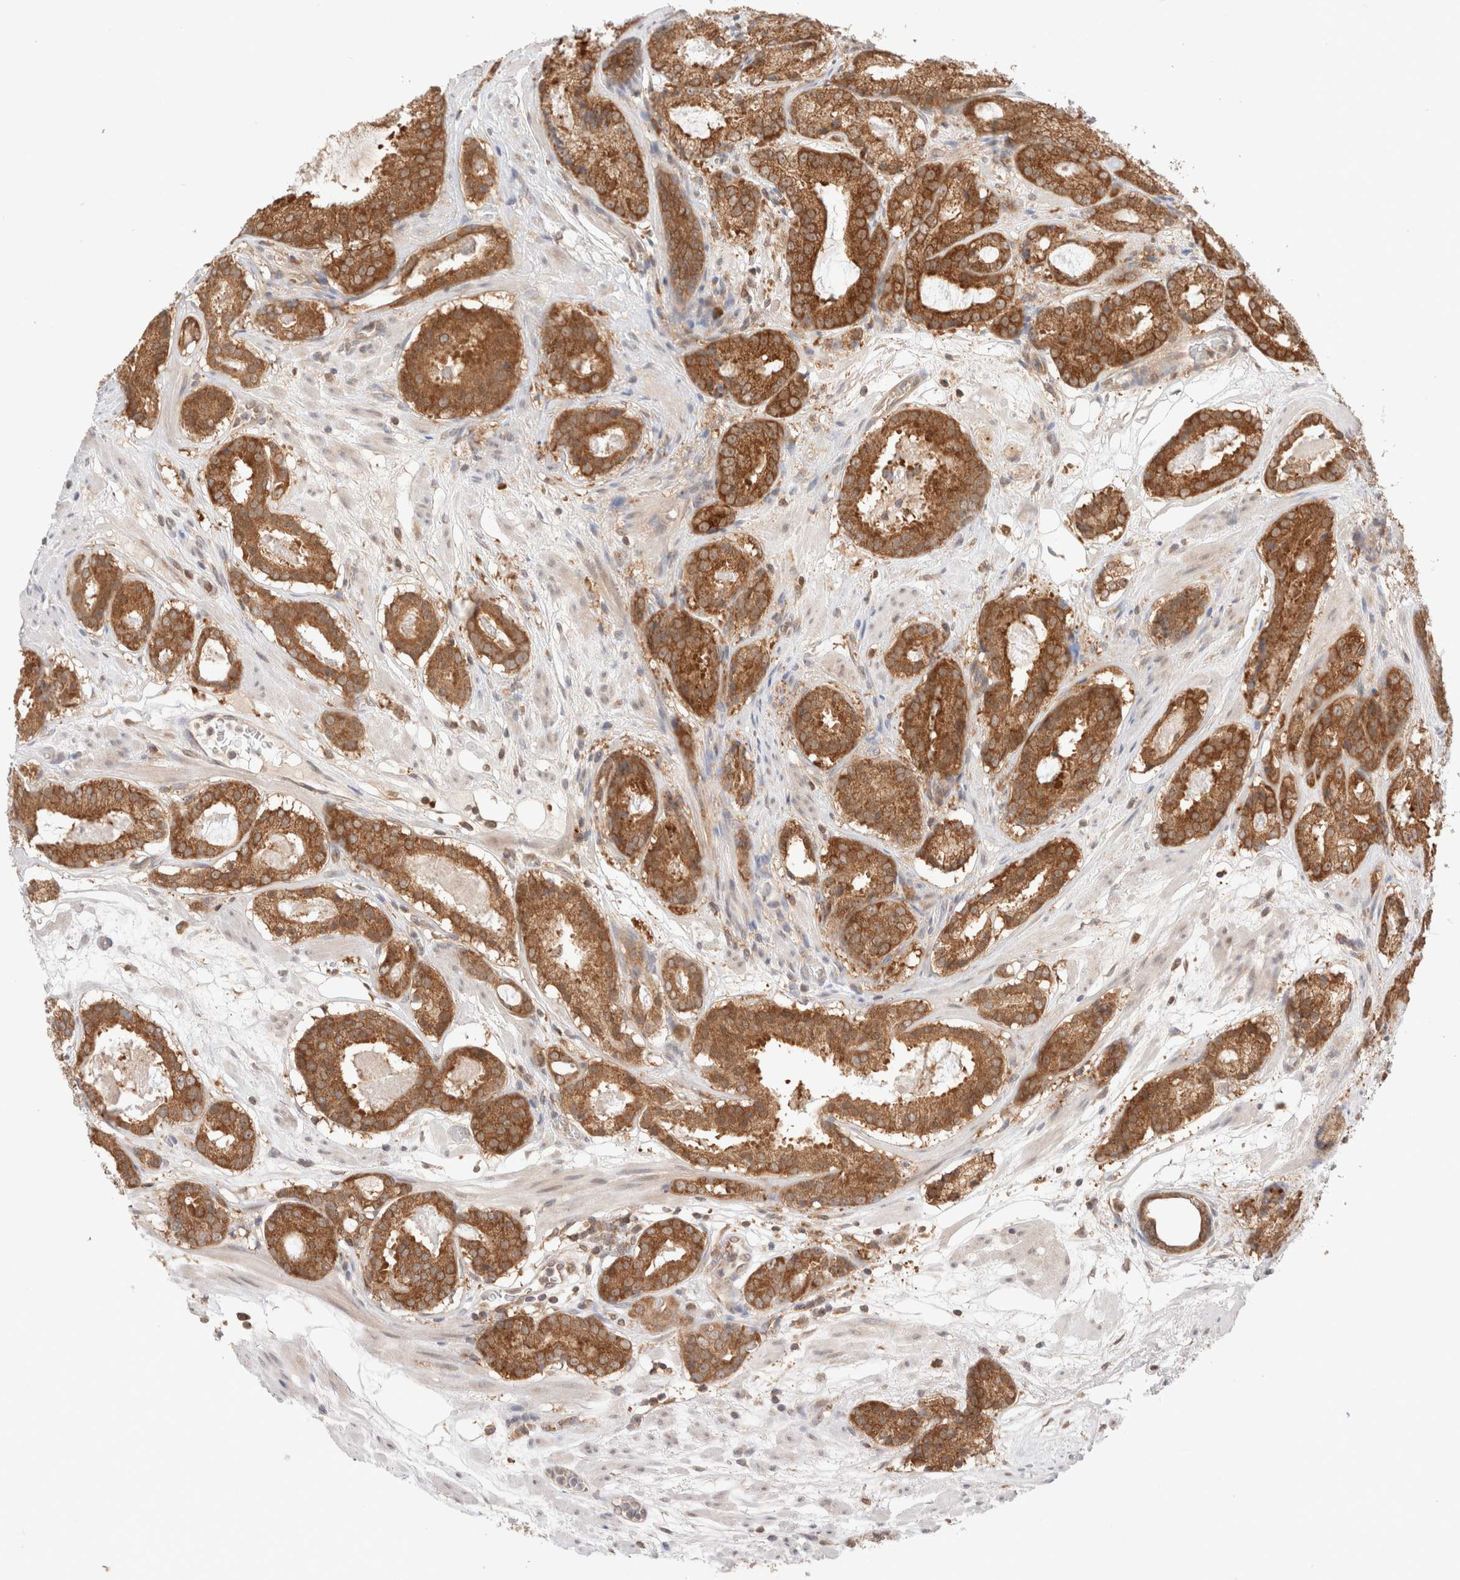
{"staining": {"intensity": "strong", "quantity": ">75%", "location": "cytoplasmic/membranous"}, "tissue": "prostate cancer", "cell_type": "Tumor cells", "image_type": "cancer", "snomed": [{"axis": "morphology", "description": "Adenocarcinoma, Low grade"}, {"axis": "topography", "description": "Prostate"}], "caption": "Protein analysis of prostate cancer (low-grade adenocarcinoma) tissue exhibits strong cytoplasmic/membranous staining in about >75% of tumor cells.", "gene": "XKR4", "patient": {"sex": "male", "age": 69}}